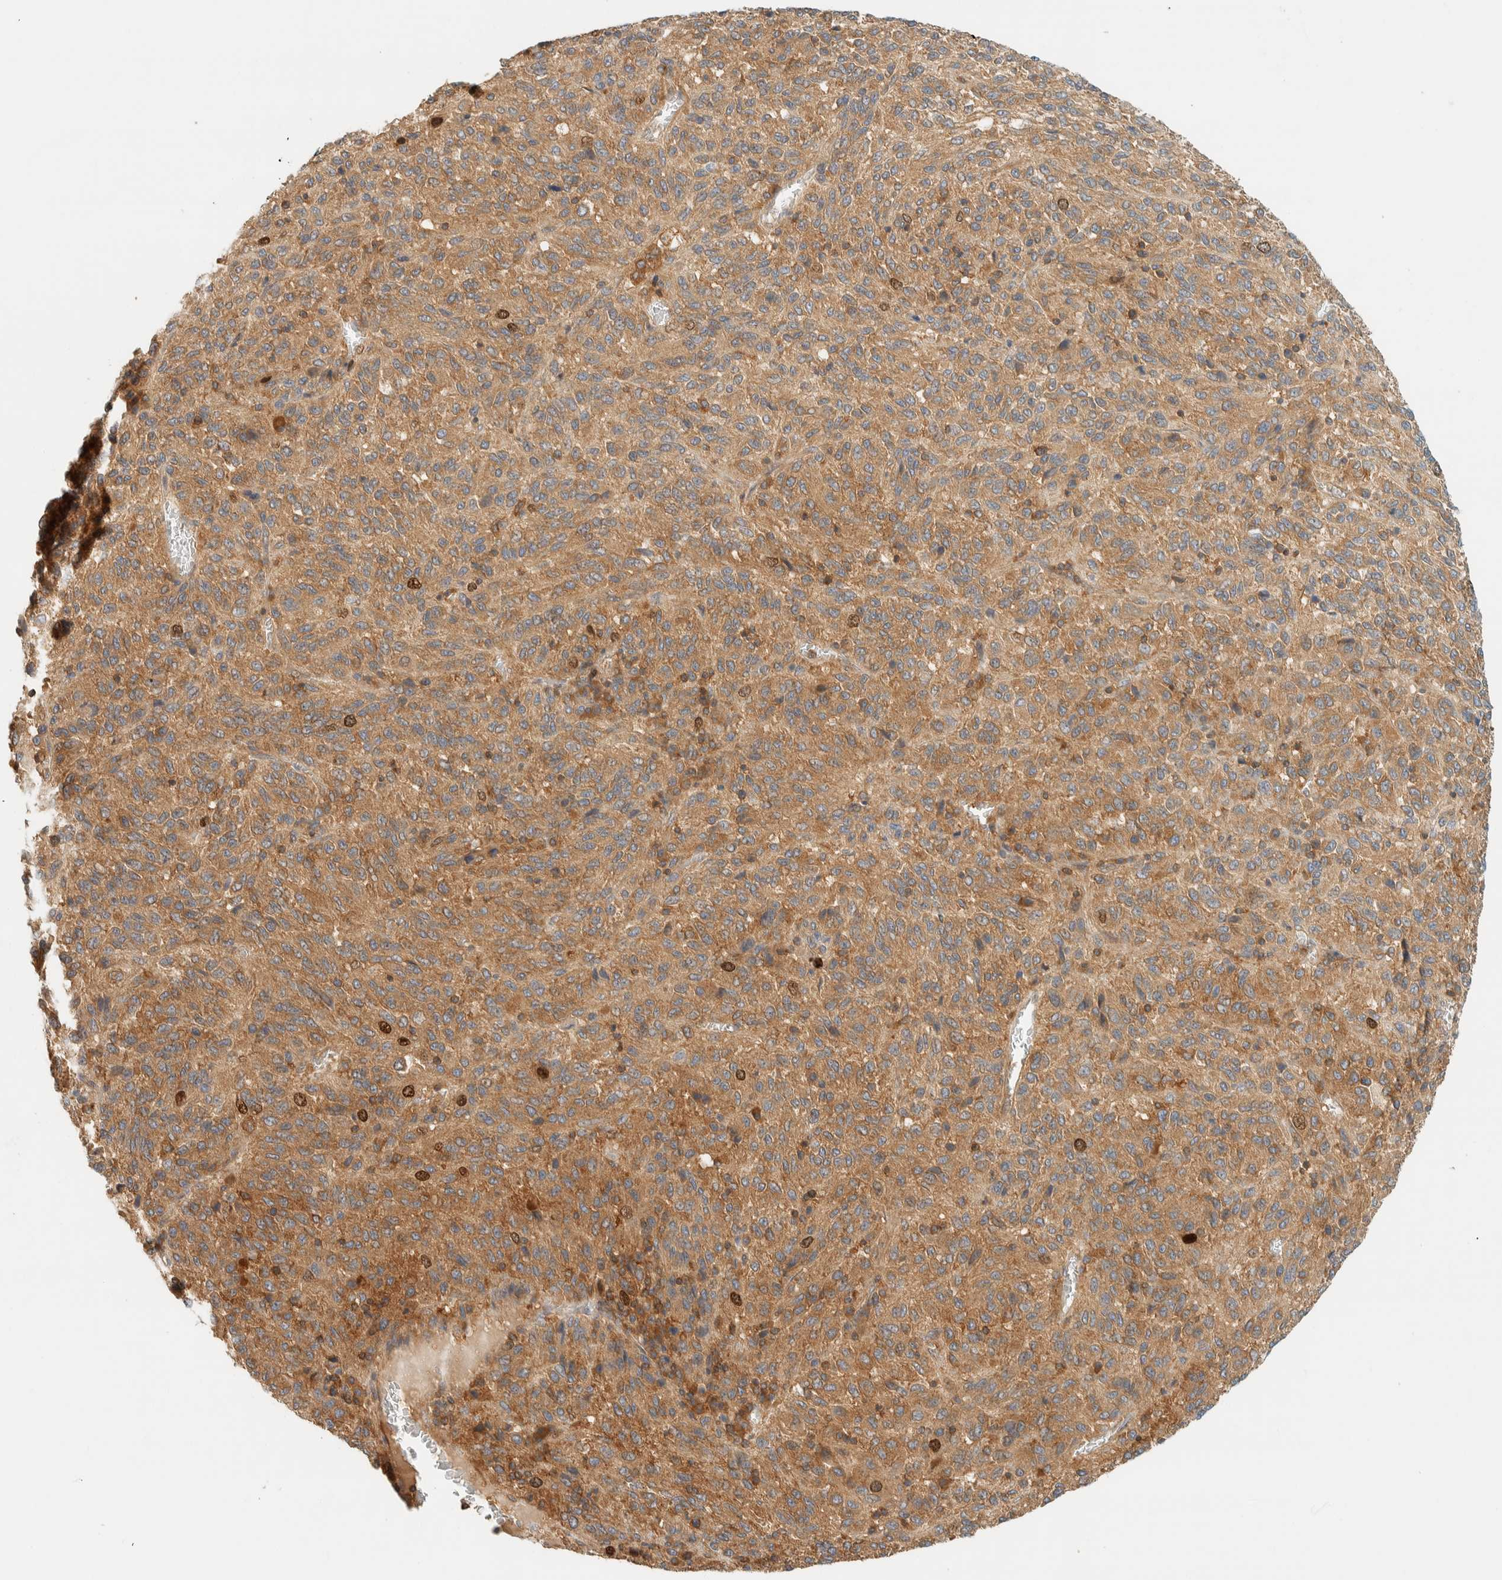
{"staining": {"intensity": "moderate", "quantity": ">75%", "location": "cytoplasmic/membranous"}, "tissue": "melanoma", "cell_type": "Tumor cells", "image_type": "cancer", "snomed": [{"axis": "morphology", "description": "Malignant melanoma, Metastatic site"}, {"axis": "topography", "description": "Lung"}], "caption": "Moderate cytoplasmic/membranous positivity for a protein is appreciated in approximately >75% of tumor cells of malignant melanoma (metastatic site) using immunohistochemistry.", "gene": "ARFGEF1", "patient": {"sex": "male", "age": 64}}